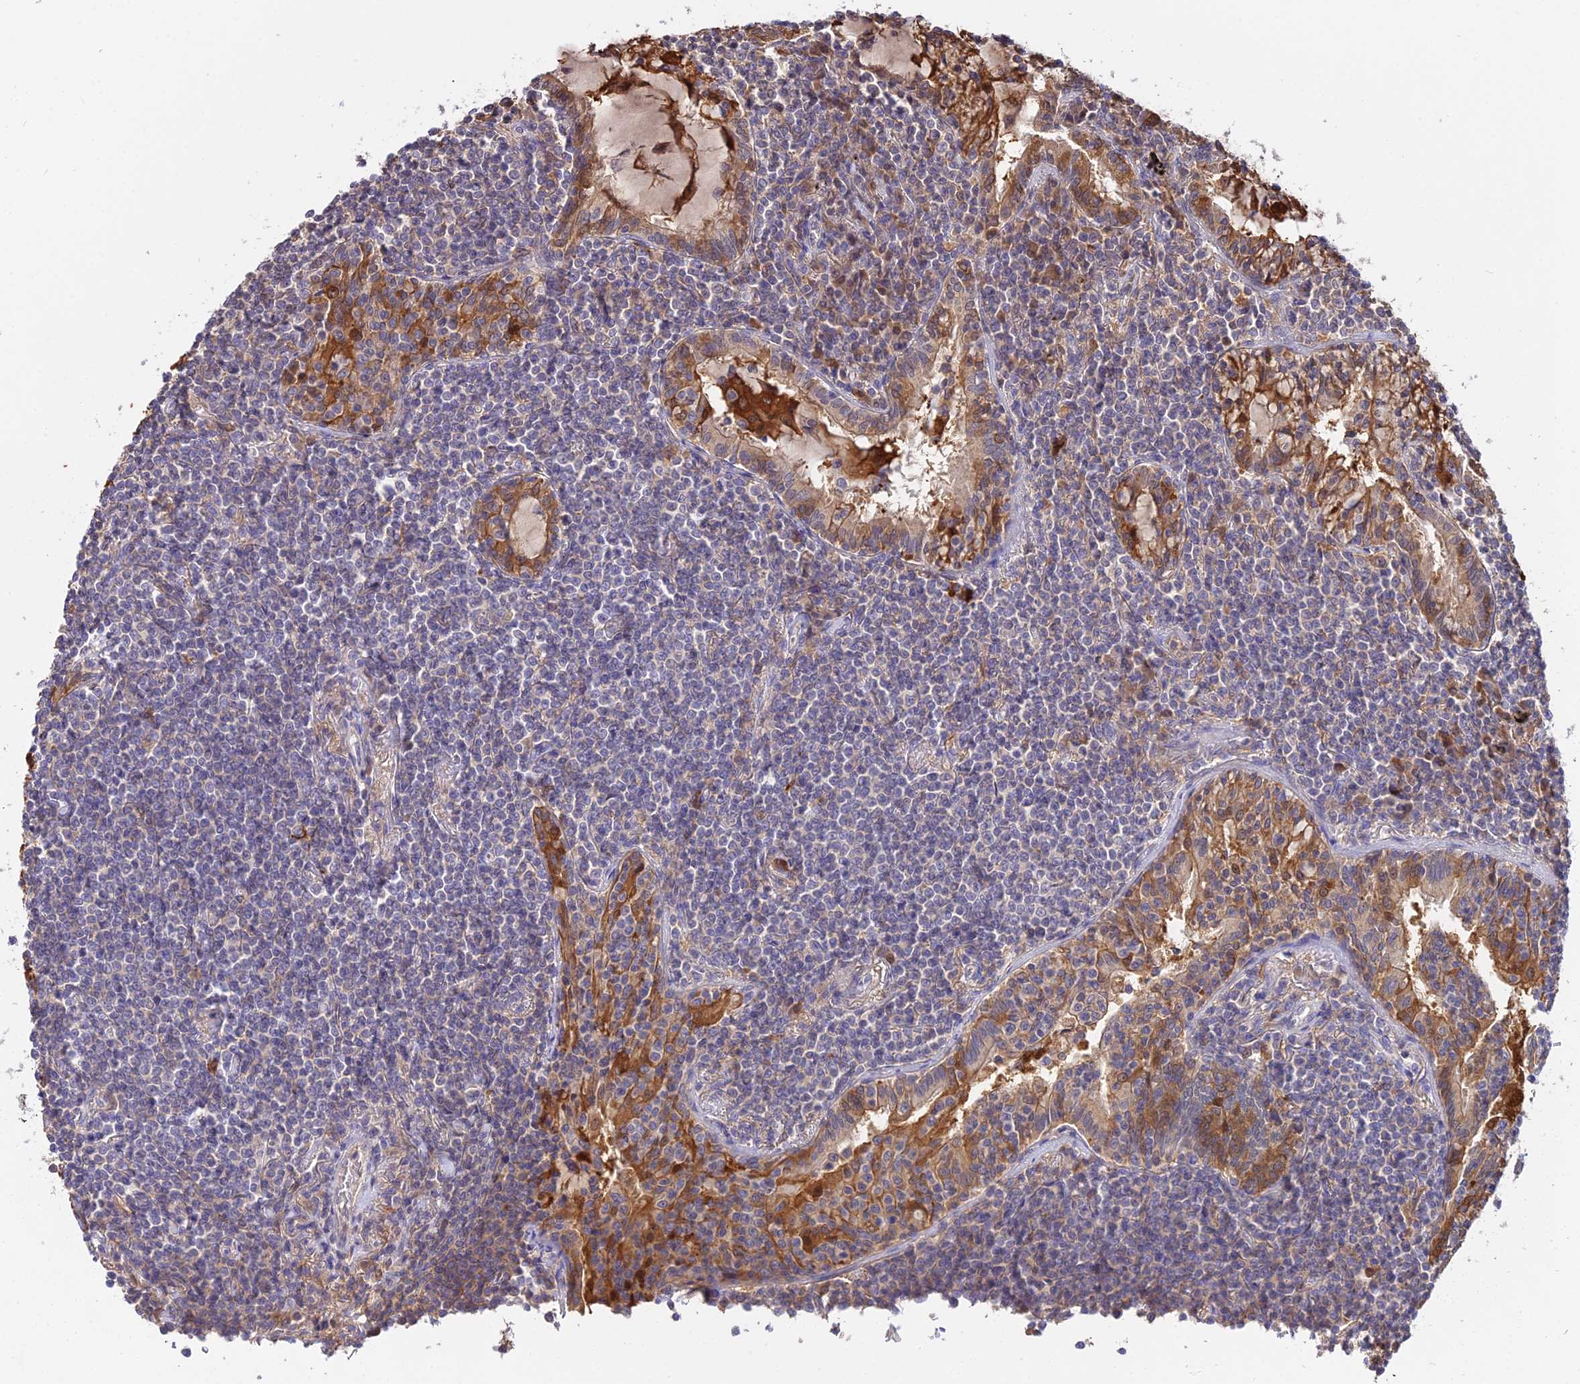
{"staining": {"intensity": "negative", "quantity": "none", "location": "none"}, "tissue": "lymphoma", "cell_type": "Tumor cells", "image_type": "cancer", "snomed": [{"axis": "morphology", "description": "Malignant lymphoma, non-Hodgkin's type, Low grade"}, {"axis": "topography", "description": "Lung"}], "caption": "High magnification brightfield microscopy of malignant lymphoma, non-Hodgkin's type (low-grade) stained with DAB (brown) and counterstained with hematoxylin (blue): tumor cells show no significant expression.", "gene": "FBP1", "patient": {"sex": "female", "age": 71}}